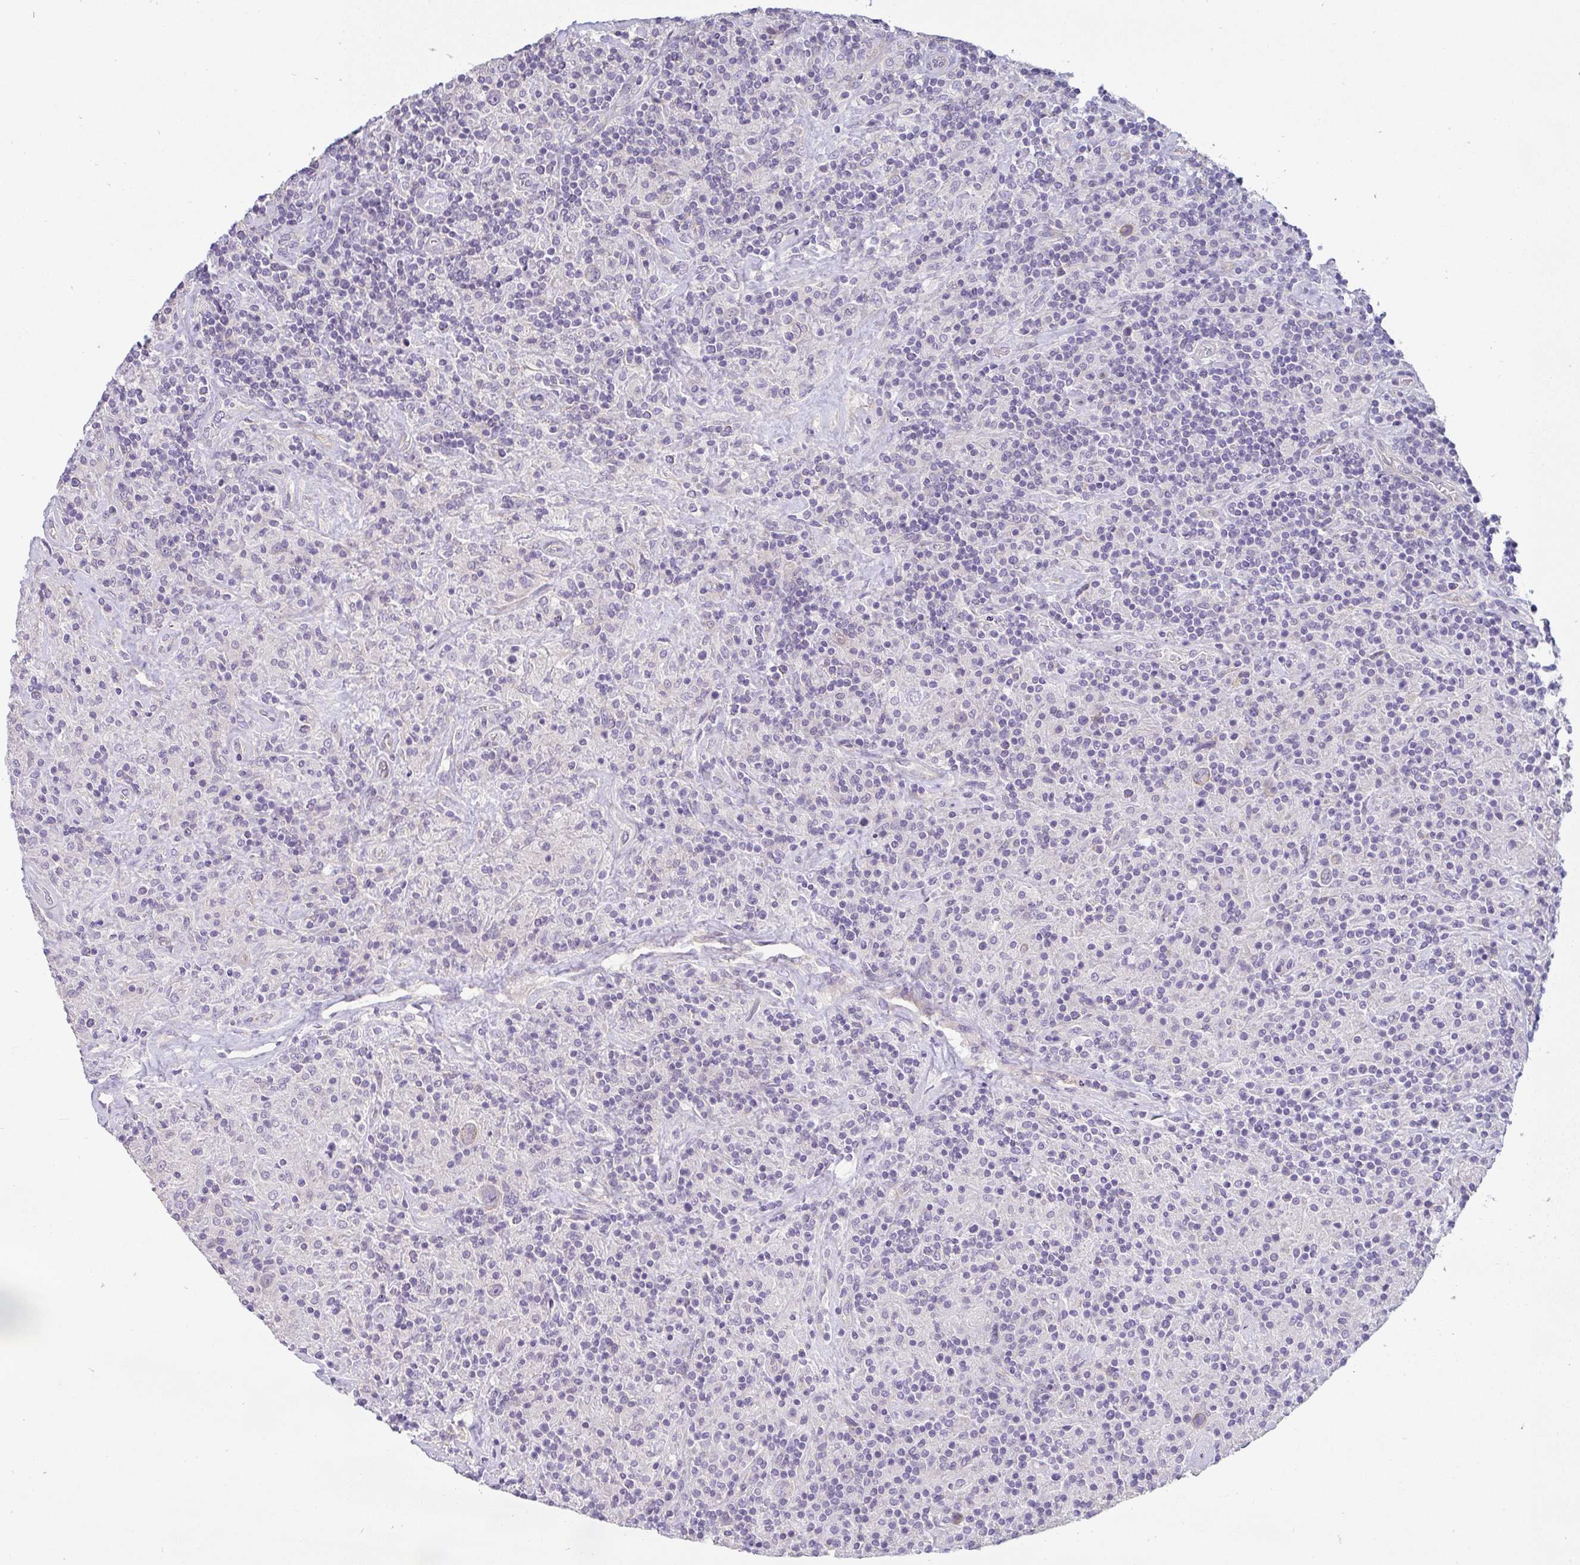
{"staining": {"intensity": "negative", "quantity": "none", "location": "none"}, "tissue": "lymphoma", "cell_type": "Tumor cells", "image_type": "cancer", "snomed": [{"axis": "morphology", "description": "Hodgkin's disease, NOS"}, {"axis": "topography", "description": "Lymph node"}], "caption": "DAB (3,3'-diaminobenzidine) immunohistochemical staining of Hodgkin's disease demonstrates no significant positivity in tumor cells.", "gene": "FILIP1", "patient": {"sex": "male", "age": 70}}